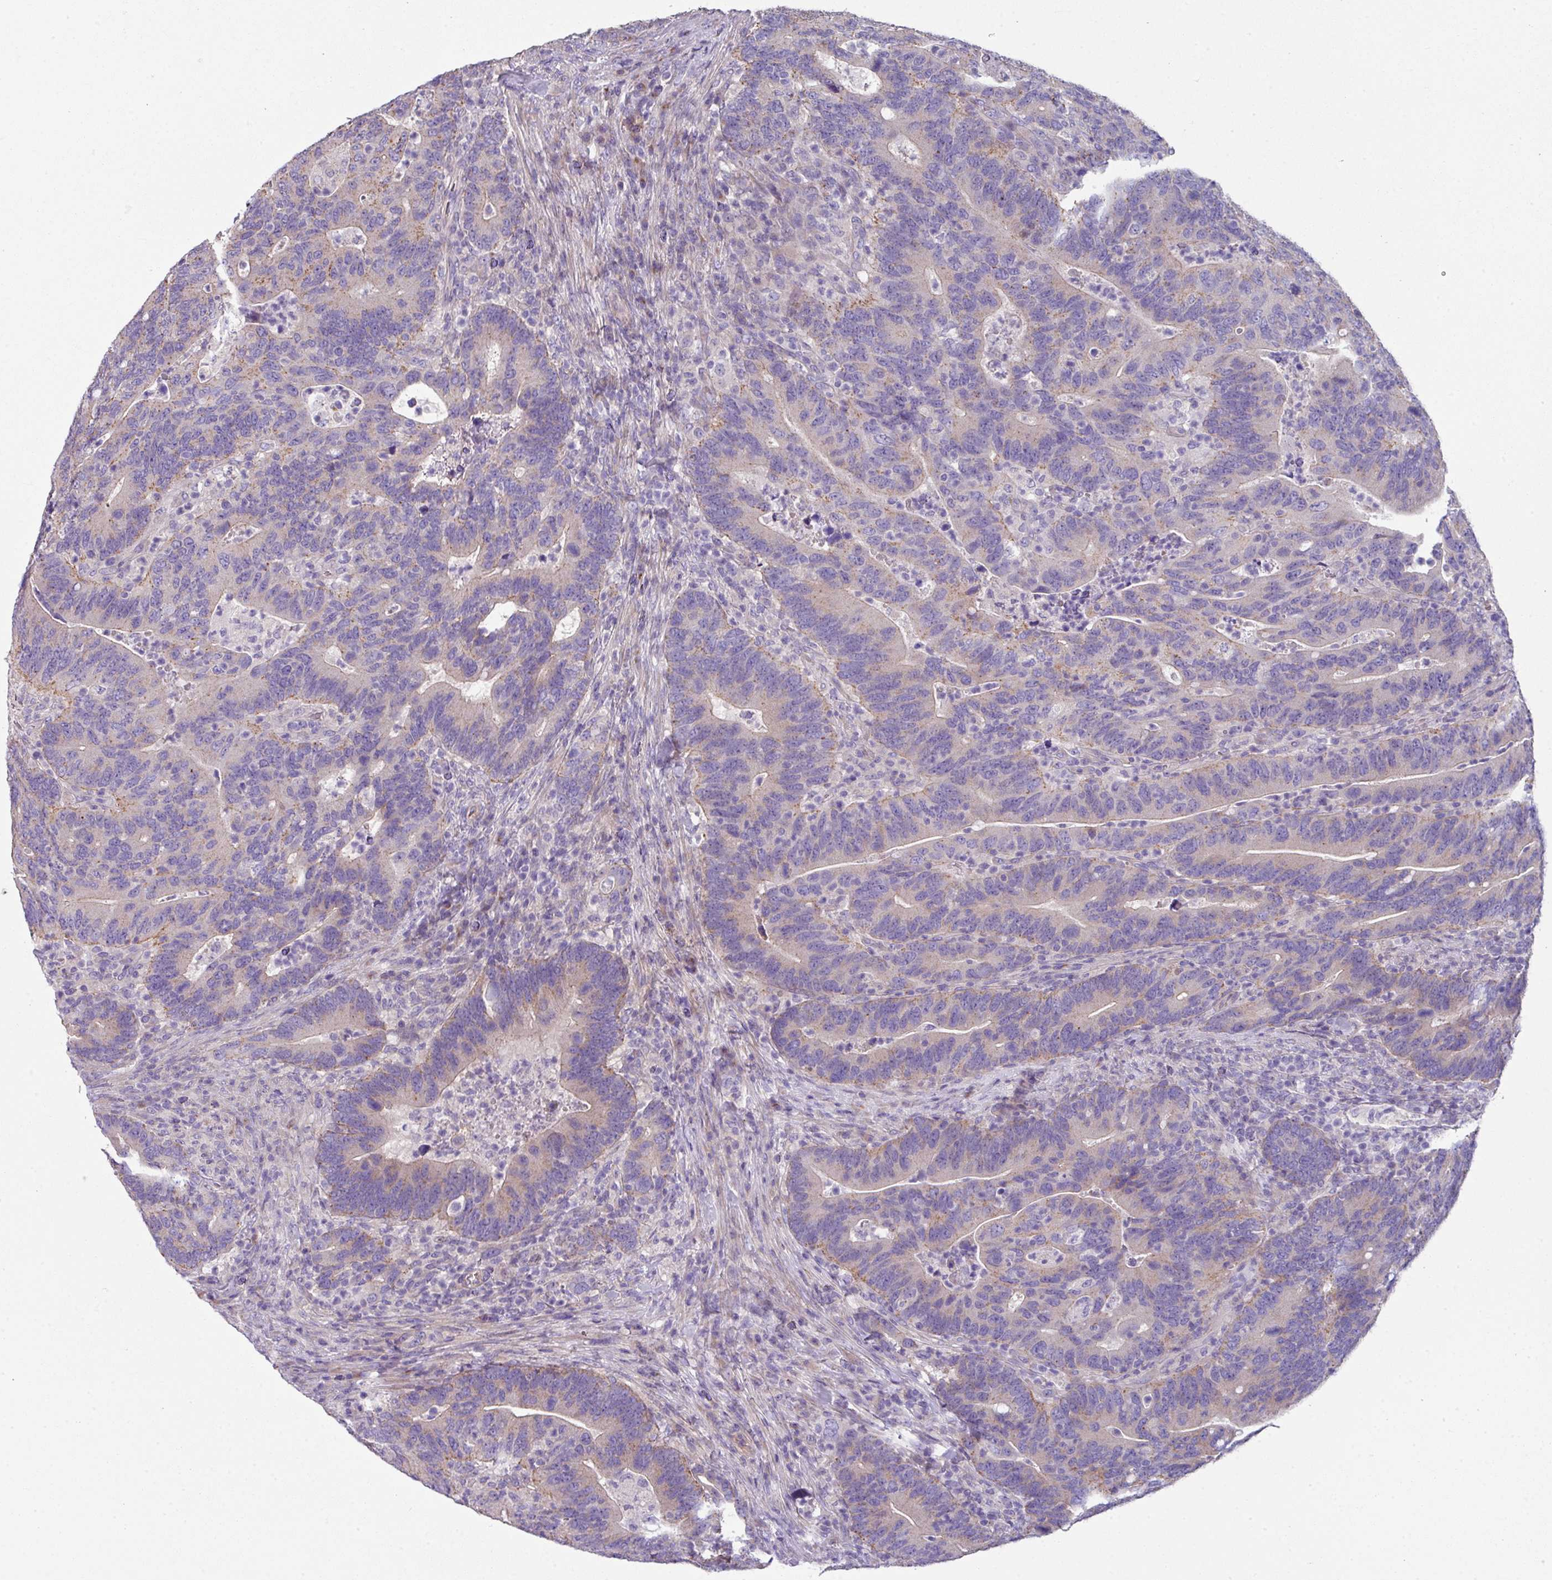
{"staining": {"intensity": "weak", "quantity": "<25%", "location": "cytoplasmic/membranous"}, "tissue": "colorectal cancer", "cell_type": "Tumor cells", "image_type": "cancer", "snomed": [{"axis": "morphology", "description": "Adenocarcinoma, NOS"}, {"axis": "topography", "description": "Colon"}], "caption": "Immunohistochemistry image of neoplastic tissue: colorectal adenocarcinoma stained with DAB displays no significant protein positivity in tumor cells.", "gene": "LRRC9", "patient": {"sex": "female", "age": 66}}